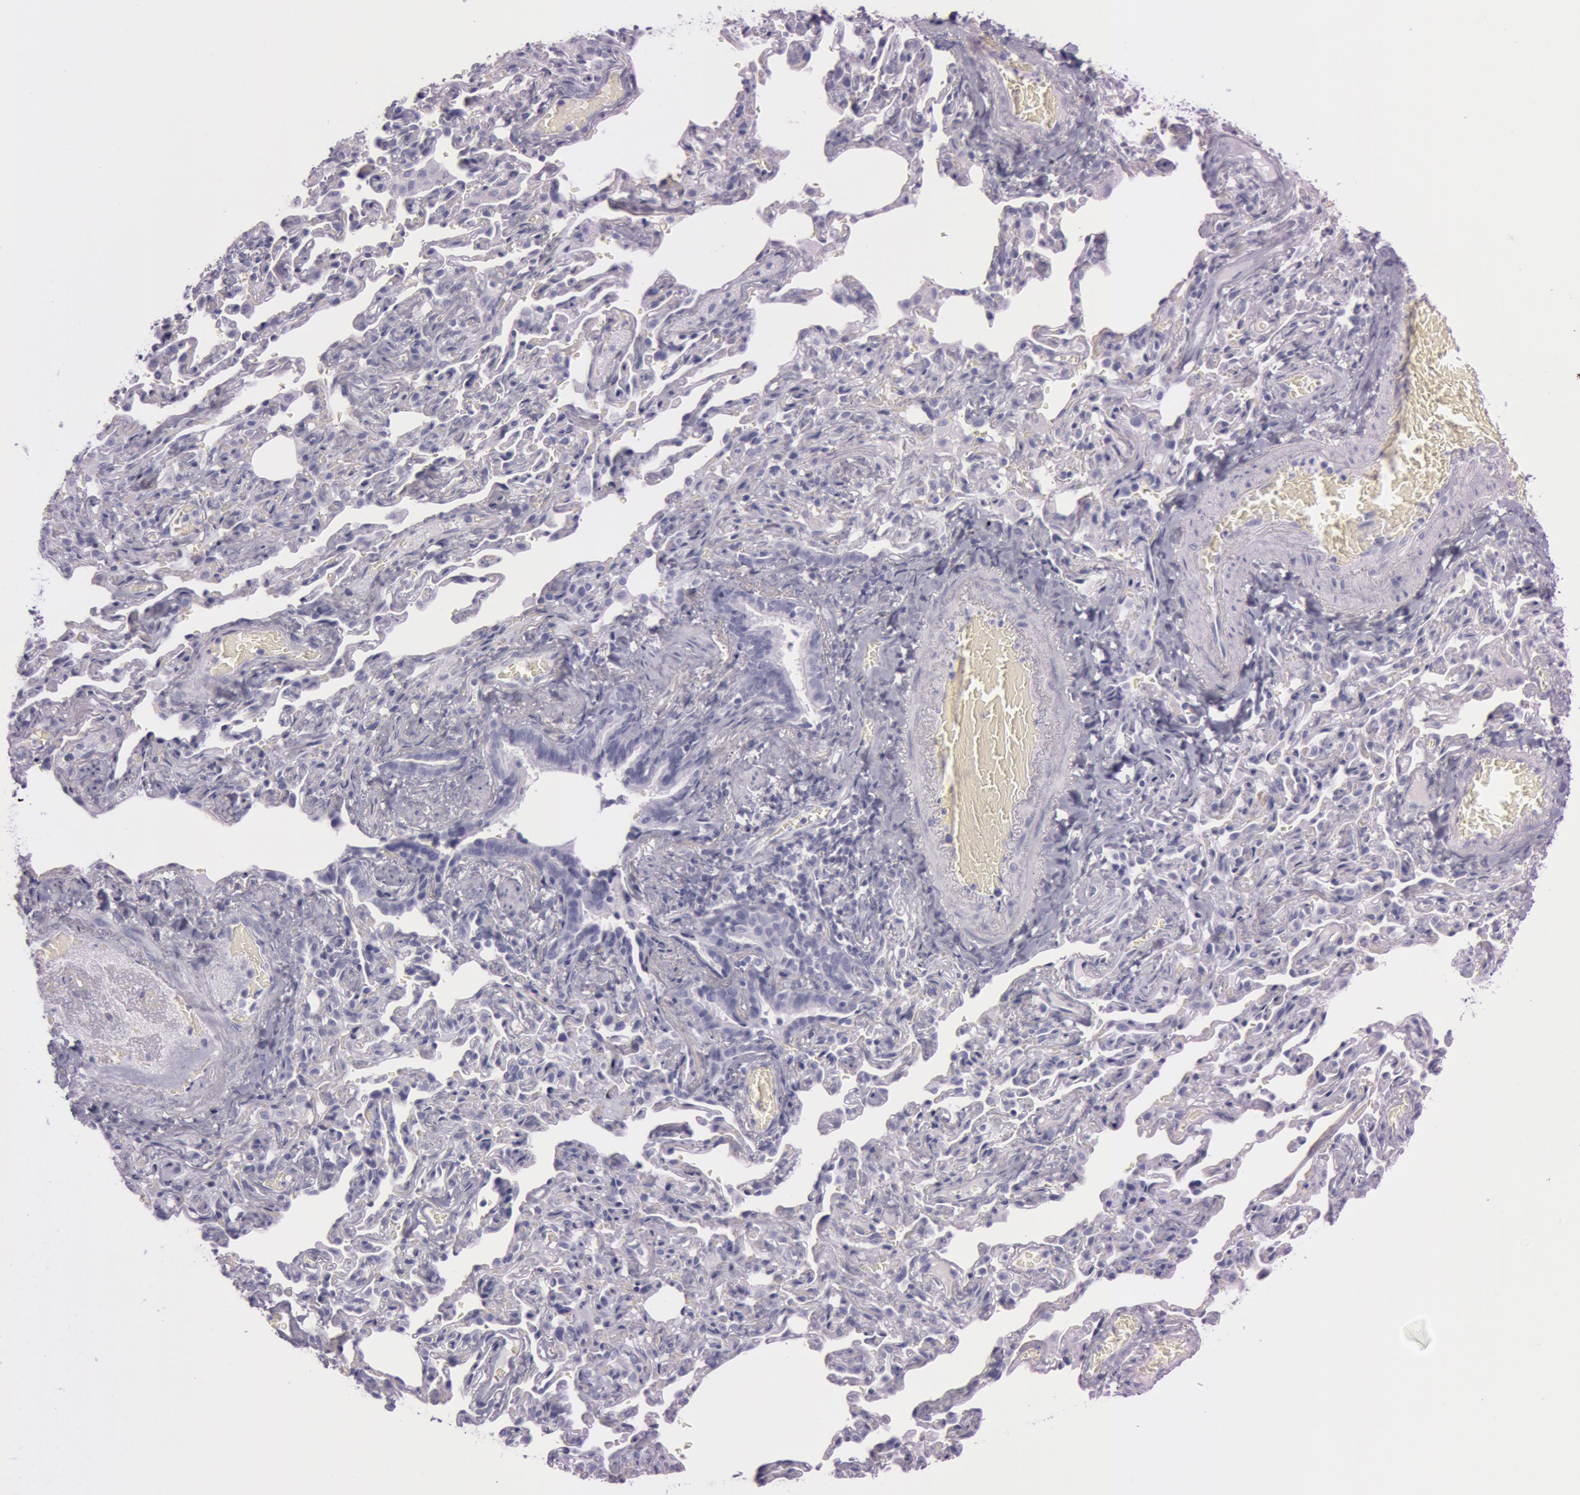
{"staining": {"intensity": "negative", "quantity": "none", "location": "none"}, "tissue": "bronchus", "cell_type": "Respiratory epithelial cells", "image_type": "normal", "snomed": [{"axis": "morphology", "description": "Normal tissue, NOS"}, {"axis": "topography", "description": "Cartilage tissue"}, {"axis": "topography", "description": "Bronchus"}, {"axis": "topography", "description": "Lung"}], "caption": "Respiratory epithelial cells show no significant protein positivity in normal bronchus. (DAB immunohistochemistry (IHC) visualized using brightfield microscopy, high magnification).", "gene": "S100A7", "patient": {"sex": "male", "age": 64}}